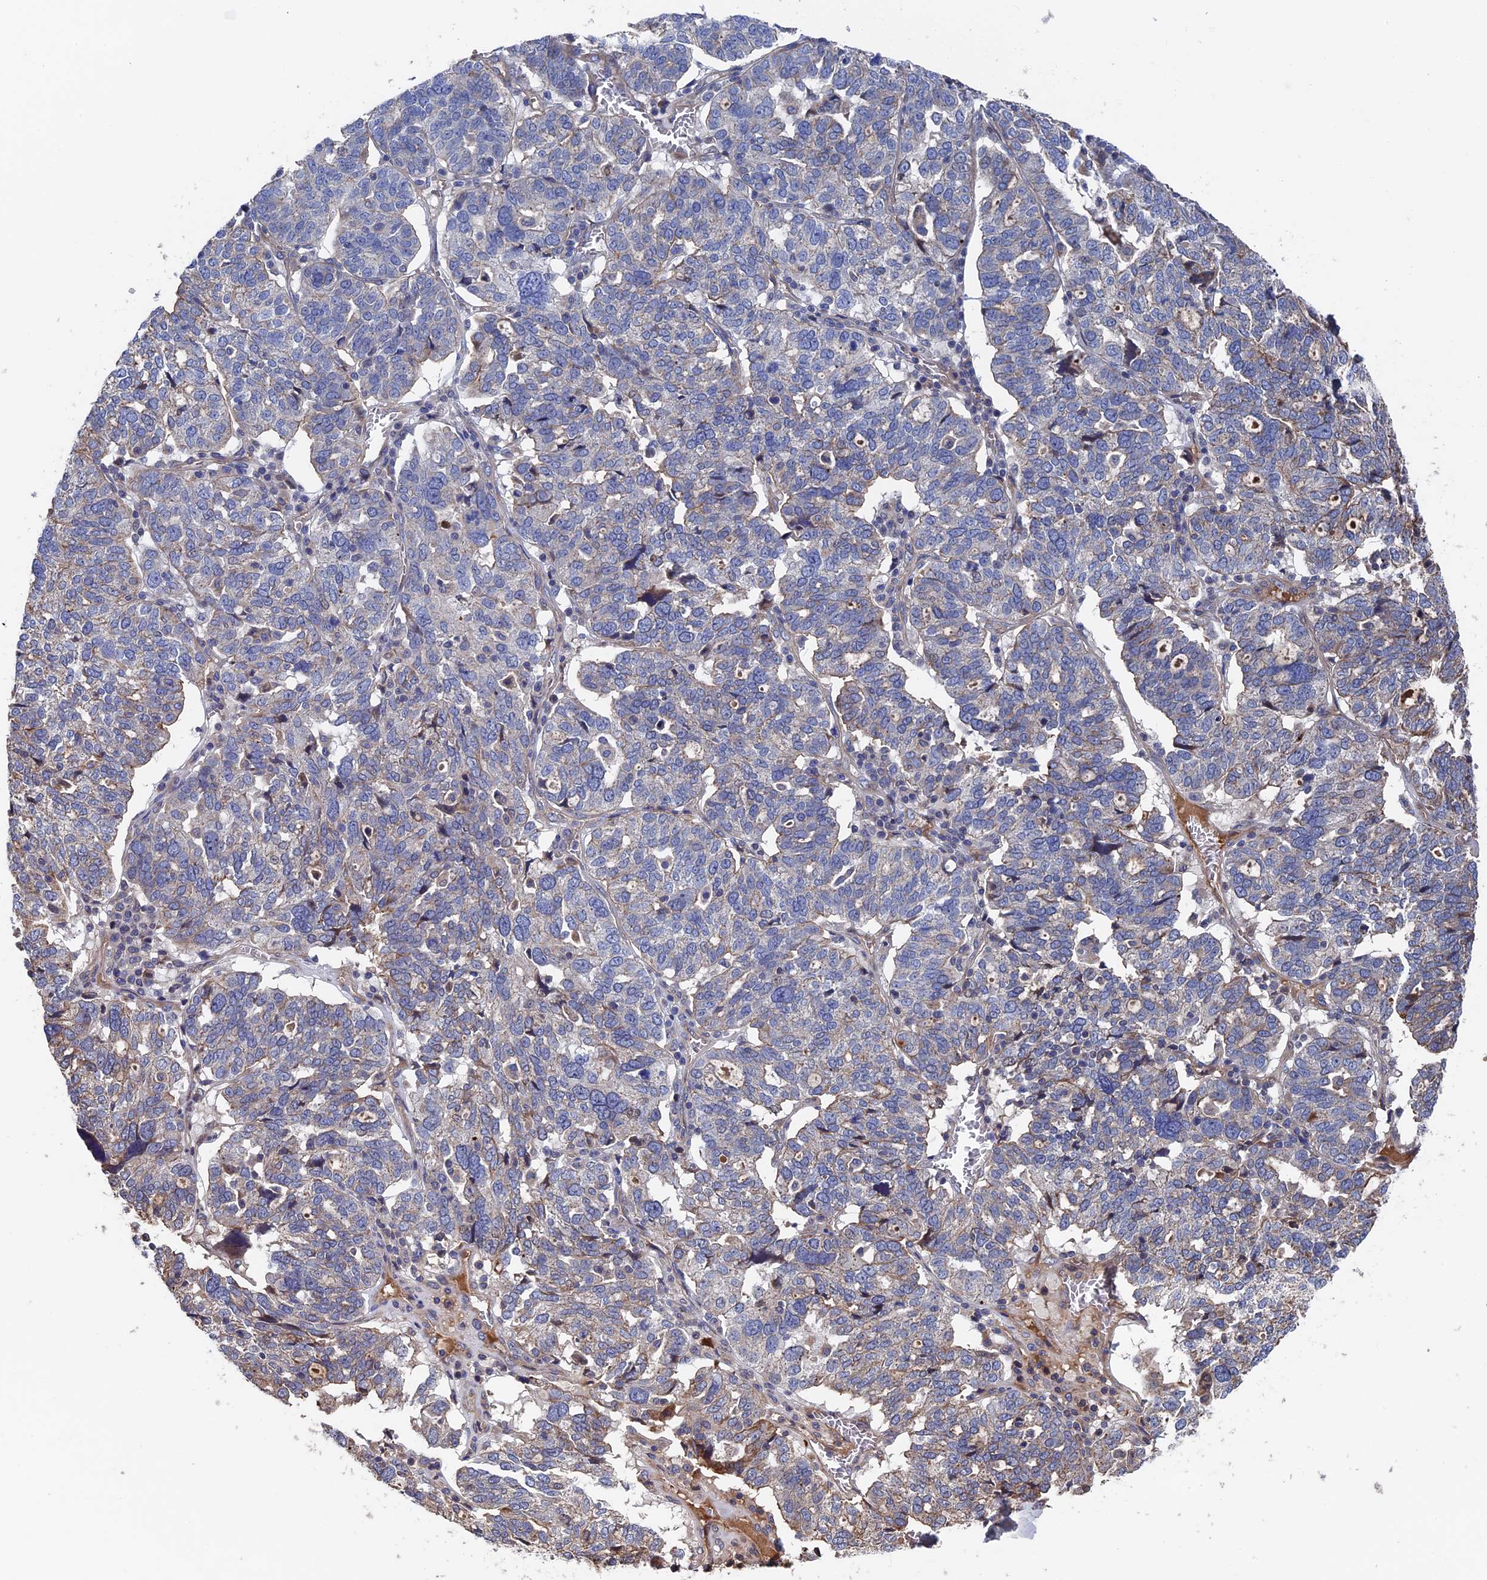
{"staining": {"intensity": "negative", "quantity": "none", "location": "none"}, "tissue": "ovarian cancer", "cell_type": "Tumor cells", "image_type": "cancer", "snomed": [{"axis": "morphology", "description": "Cystadenocarcinoma, serous, NOS"}, {"axis": "topography", "description": "Ovary"}], "caption": "An immunohistochemistry (IHC) image of ovarian serous cystadenocarcinoma is shown. There is no staining in tumor cells of ovarian serous cystadenocarcinoma.", "gene": "RPUSD1", "patient": {"sex": "female", "age": 59}}